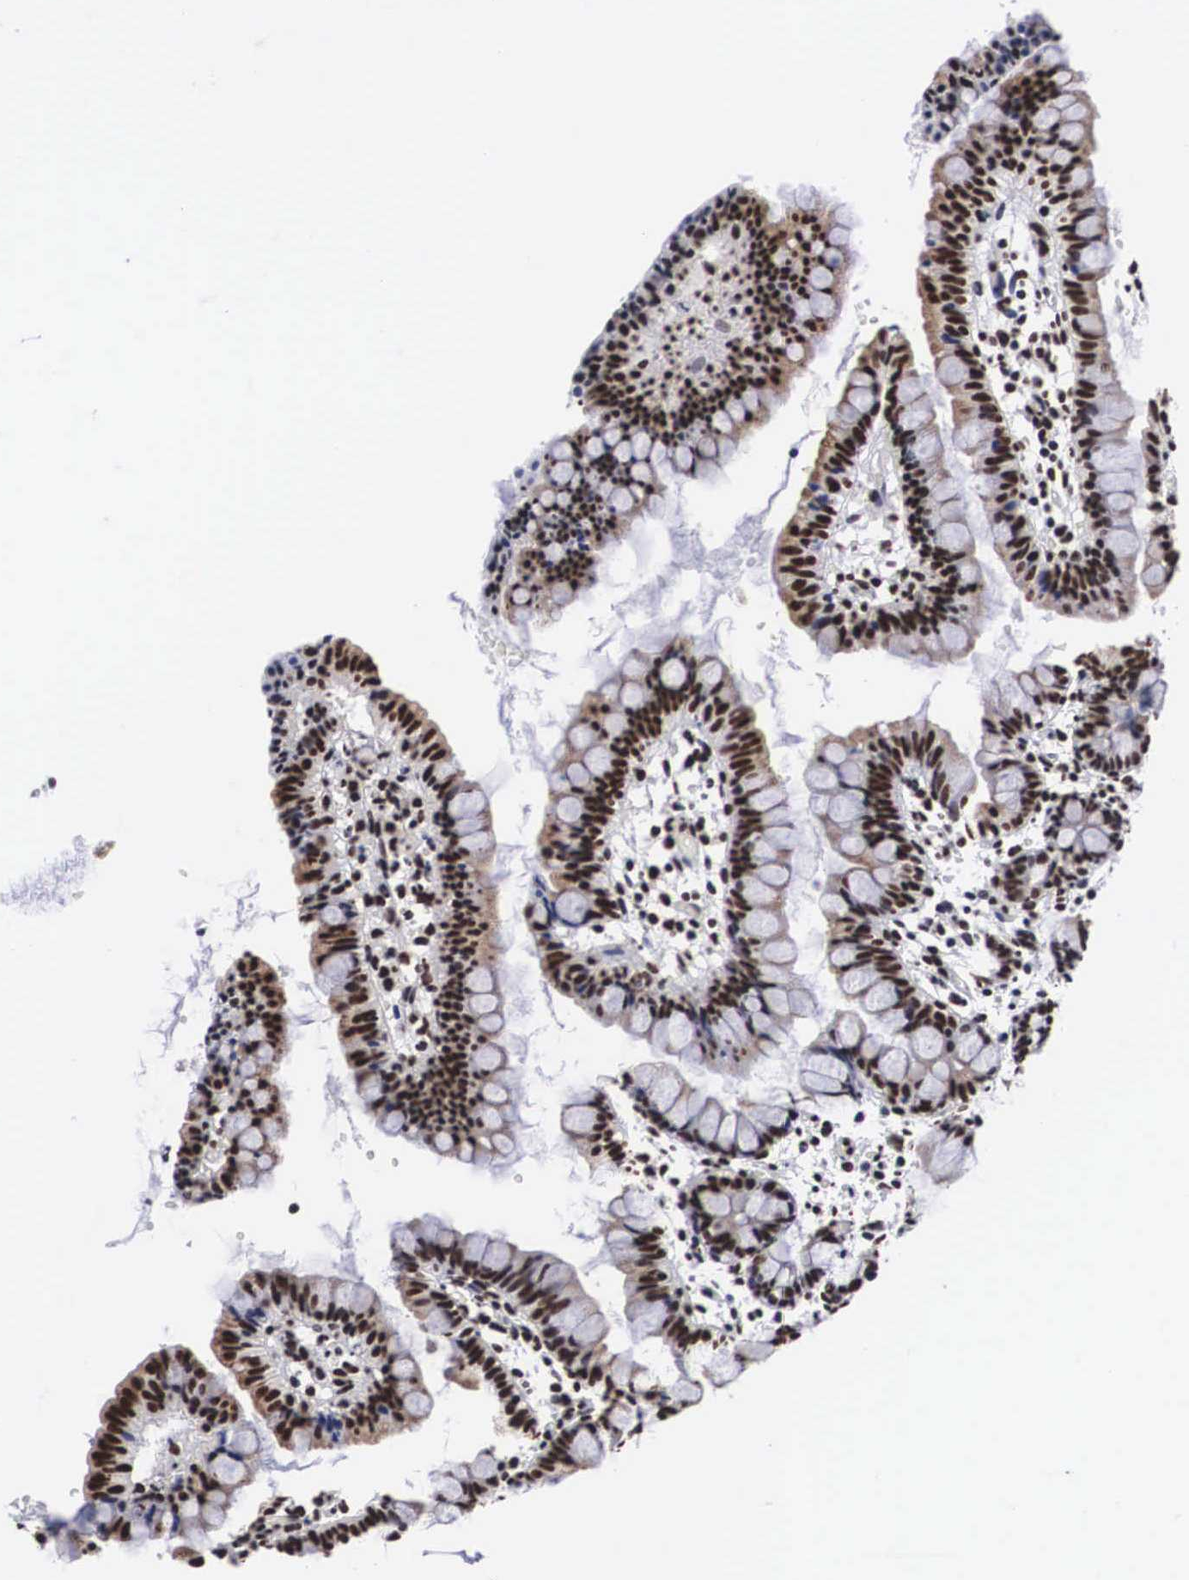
{"staining": {"intensity": "moderate", "quantity": ">75%", "location": "nuclear"}, "tissue": "small intestine", "cell_type": "Glandular cells", "image_type": "normal", "snomed": [{"axis": "morphology", "description": "Normal tissue, NOS"}, {"axis": "topography", "description": "Small intestine"}], "caption": "Protein staining by IHC shows moderate nuclear expression in about >75% of glandular cells in unremarkable small intestine.", "gene": "ACIN1", "patient": {"sex": "male", "age": 1}}